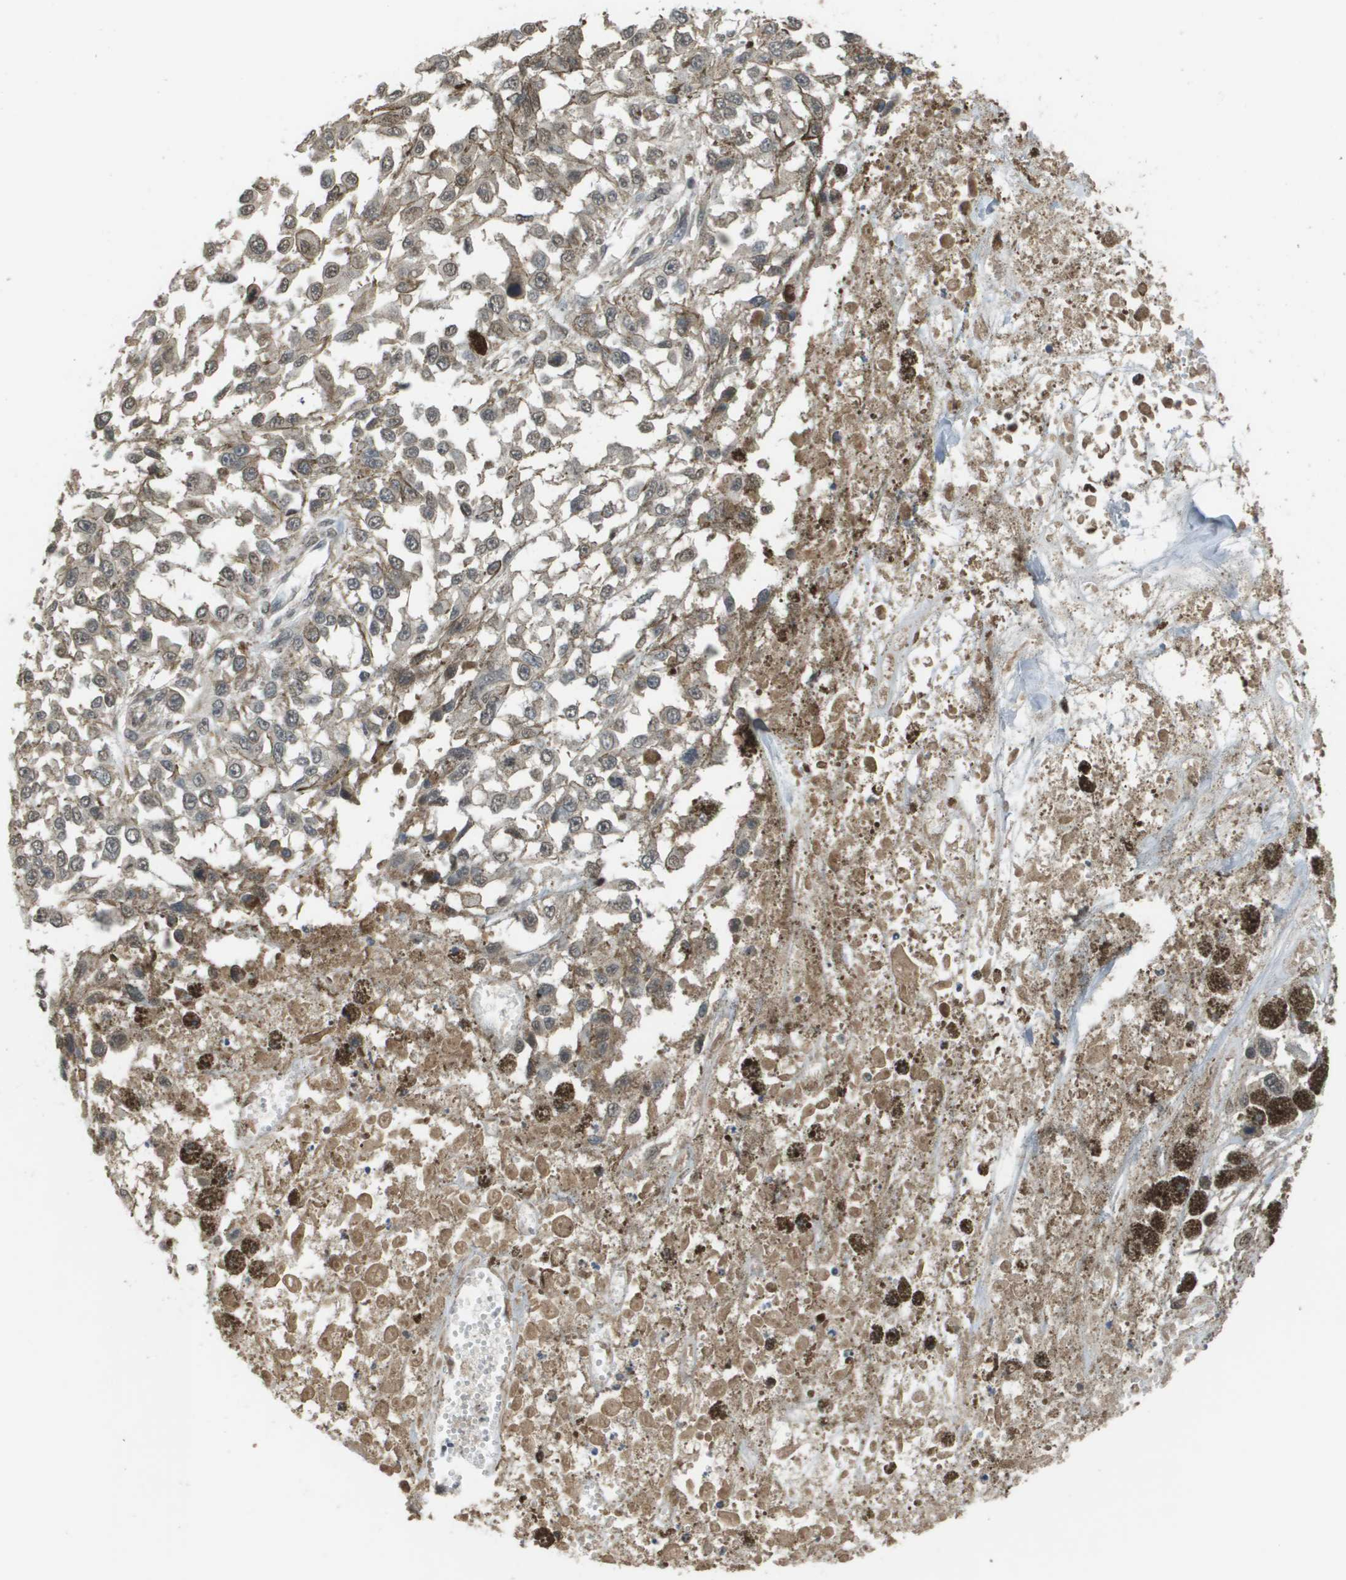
{"staining": {"intensity": "weak", "quantity": "<25%", "location": "nuclear"}, "tissue": "melanoma", "cell_type": "Tumor cells", "image_type": "cancer", "snomed": [{"axis": "morphology", "description": "Malignant melanoma, Metastatic site"}, {"axis": "topography", "description": "Lymph node"}], "caption": "Immunohistochemistry (IHC) image of human melanoma stained for a protein (brown), which demonstrates no positivity in tumor cells.", "gene": "NDRG2", "patient": {"sex": "male", "age": 59}}